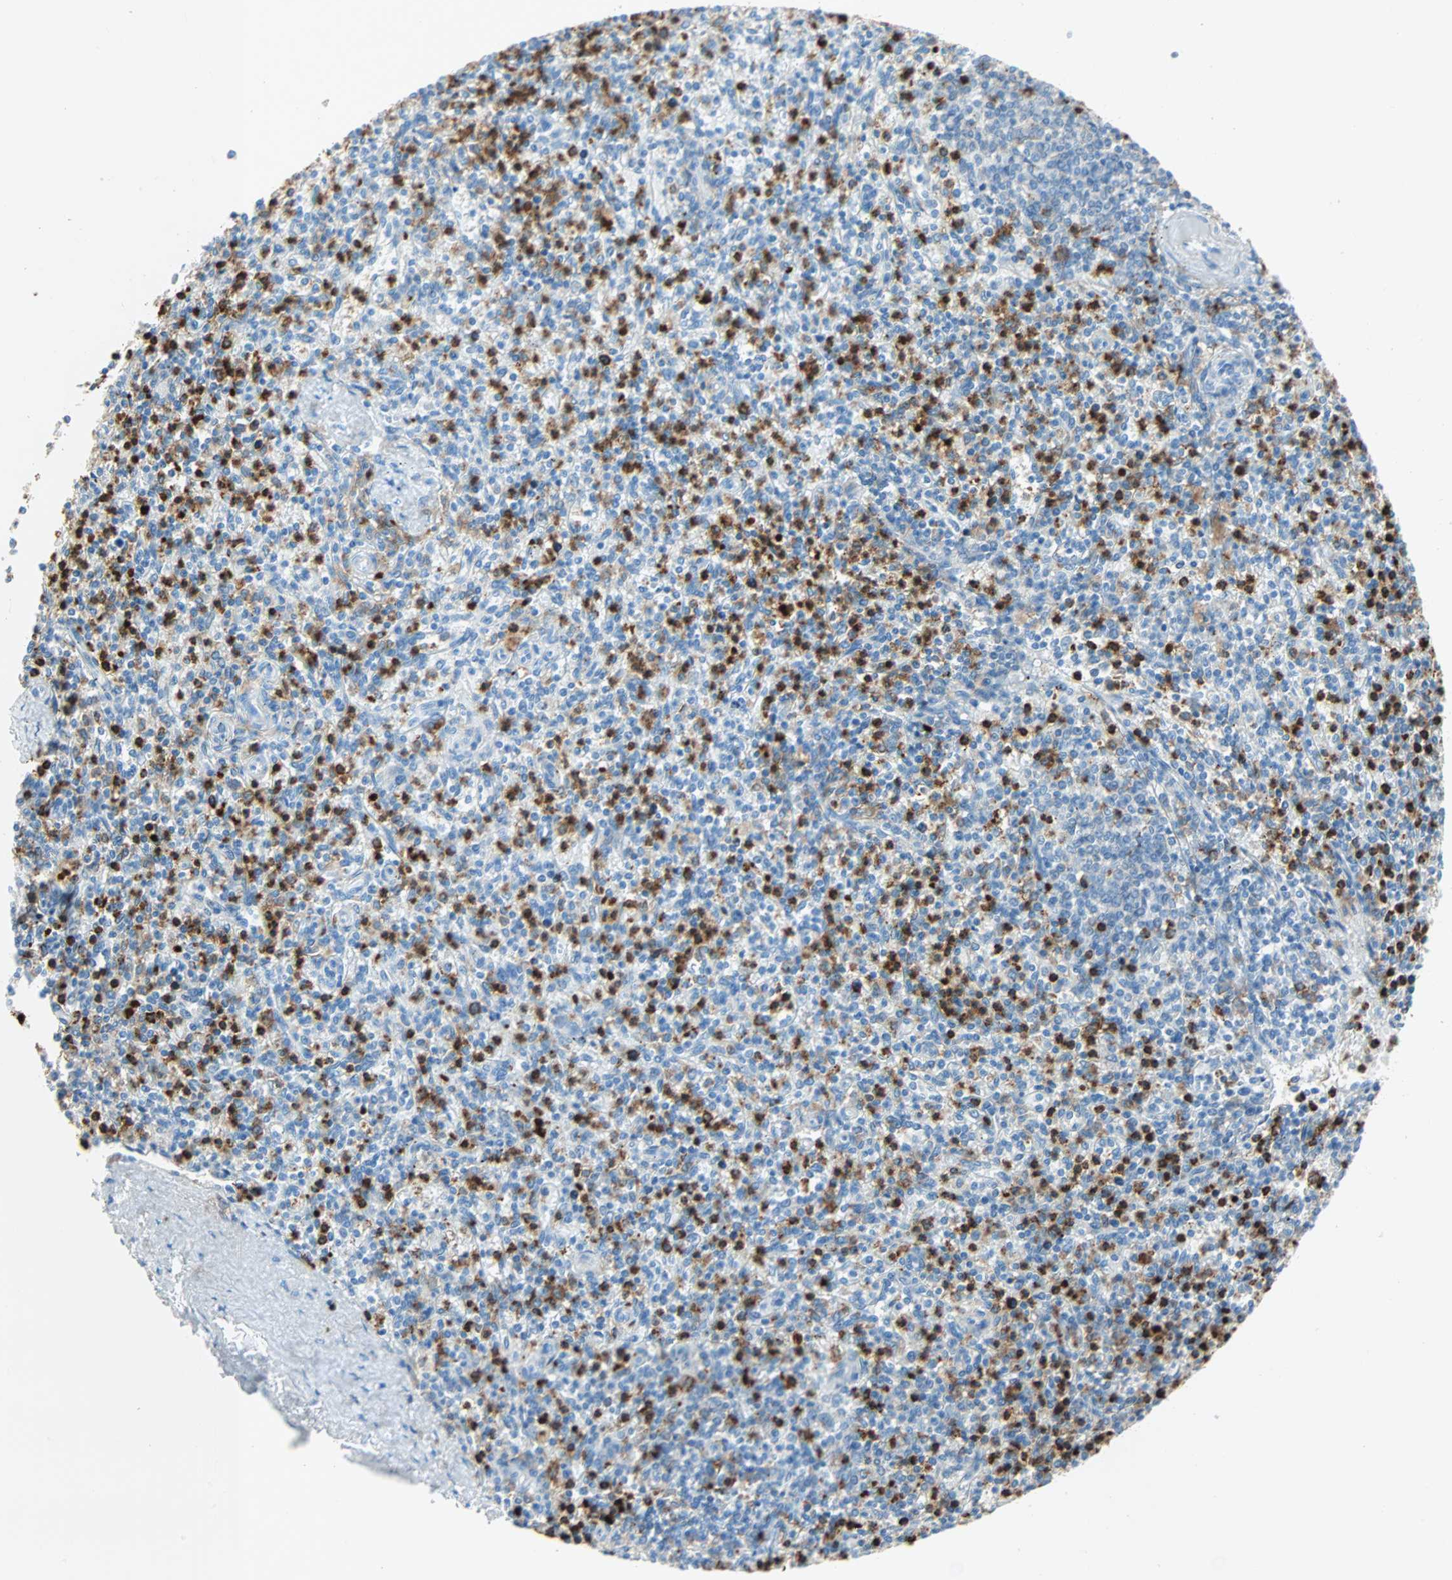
{"staining": {"intensity": "strong", "quantity": "<25%", "location": "cytoplasmic/membranous"}, "tissue": "spleen", "cell_type": "Cells in red pulp", "image_type": "normal", "snomed": [{"axis": "morphology", "description": "Normal tissue, NOS"}, {"axis": "topography", "description": "Spleen"}], "caption": "Spleen stained for a protein displays strong cytoplasmic/membranous positivity in cells in red pulp.", "gene": "CLEC4A", "patient": {"sex": "male", "age": 72}}